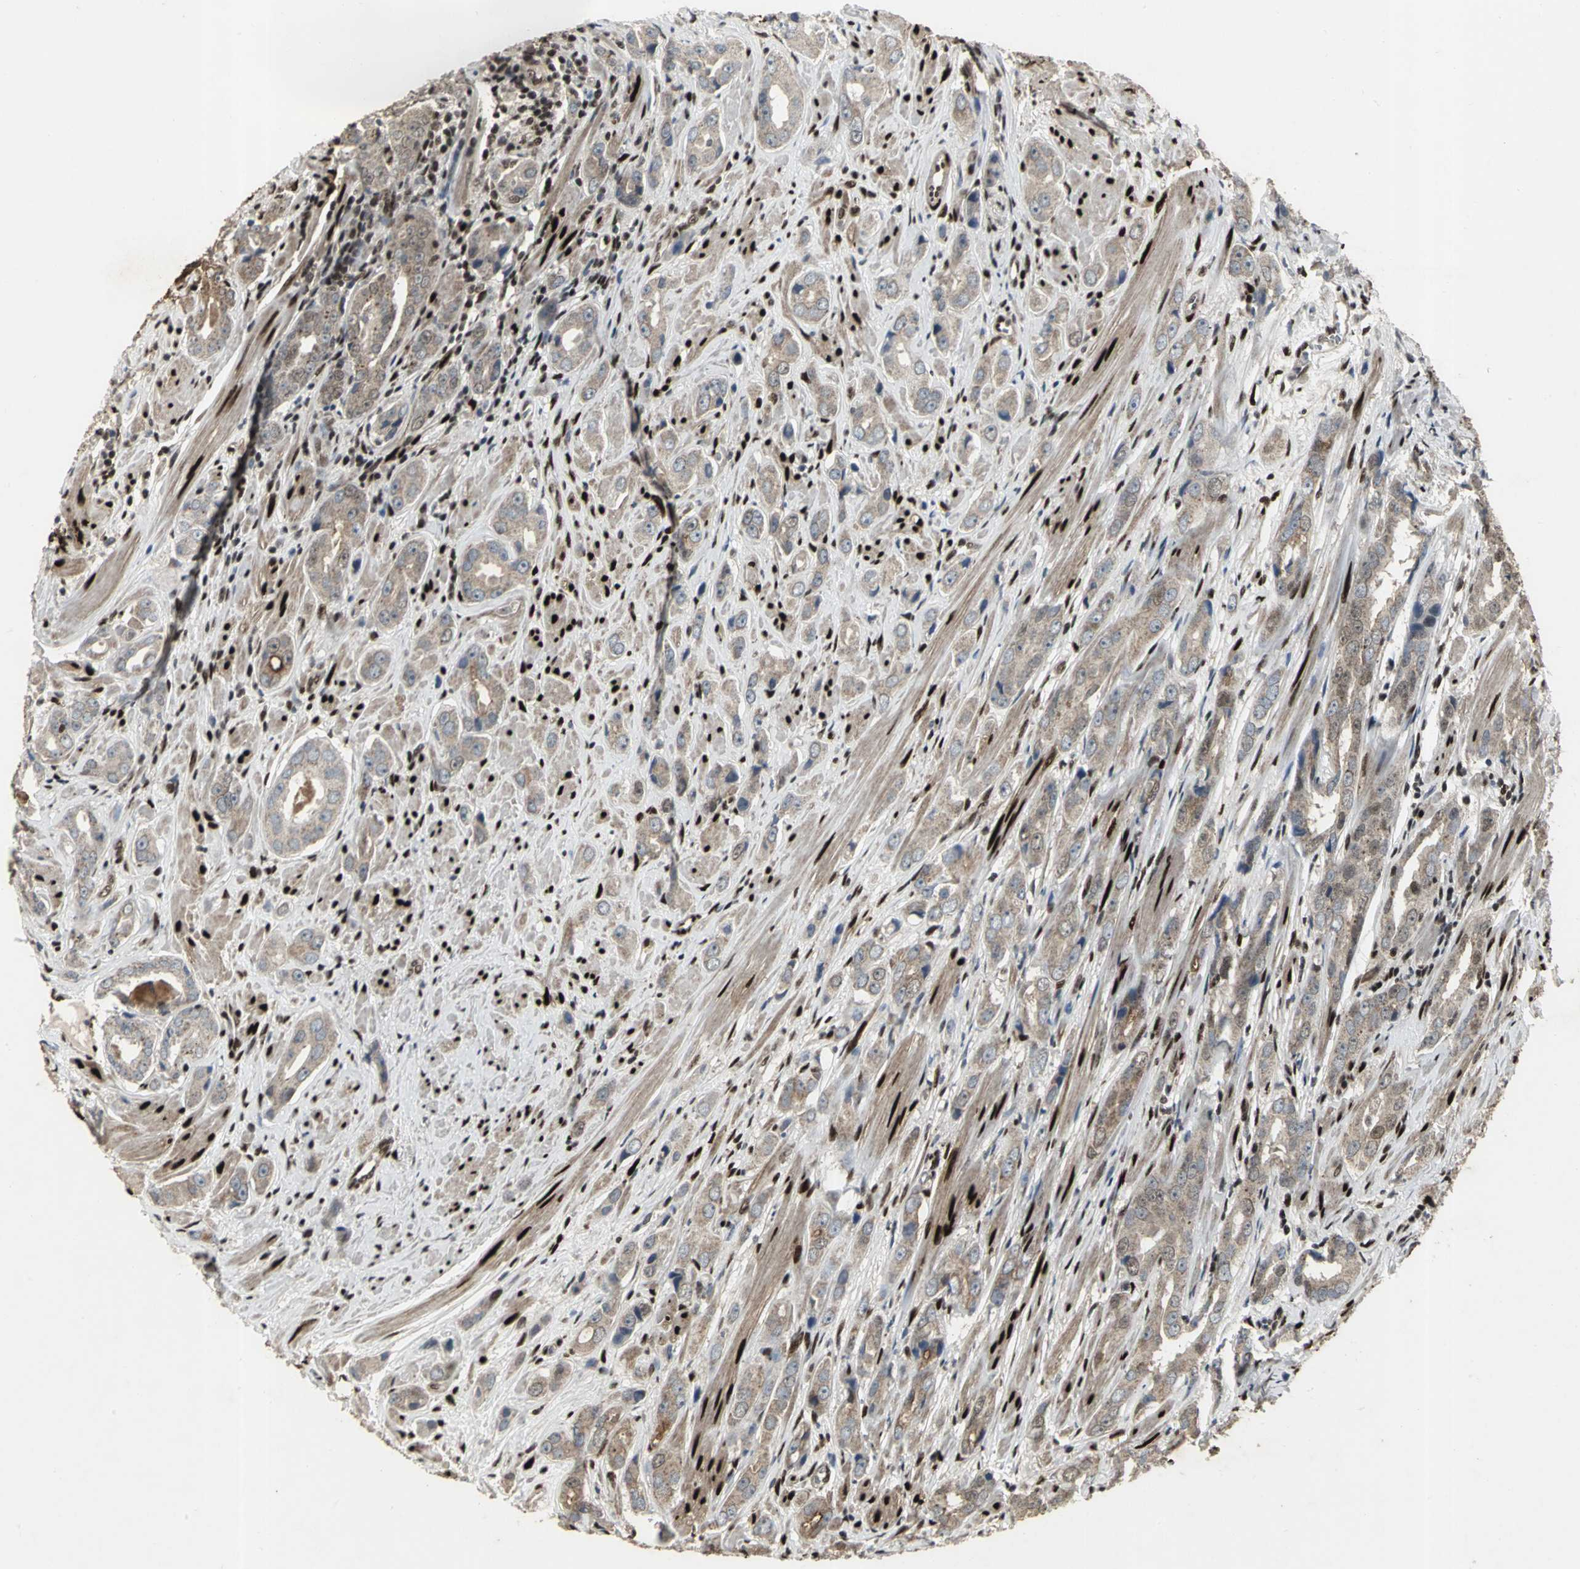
{"staining": {"intensity": "moderate", "quantity": ">75%", "location": "cytoplasmic/membranous"}, "tissue": "prostate cancer", "cell_type": "Tumor cells", "image_type": "cancer", "snomed": [{"axis": "morphology", "description": "Adenocarcinoma, Medium grade"}, {"axis": "topography", "description": "Prostate"}], "caption": "A histopathology image of human medium-grade adenocarcinoma (prostate) stained for a protein displays moderate cytoplasmic/membranous brown staining in tumor cells. (Brightfield microscopy of DAB IHC at high magnification).", "gene": "SRF", "patient": {"sex": "male", "age": 53}}